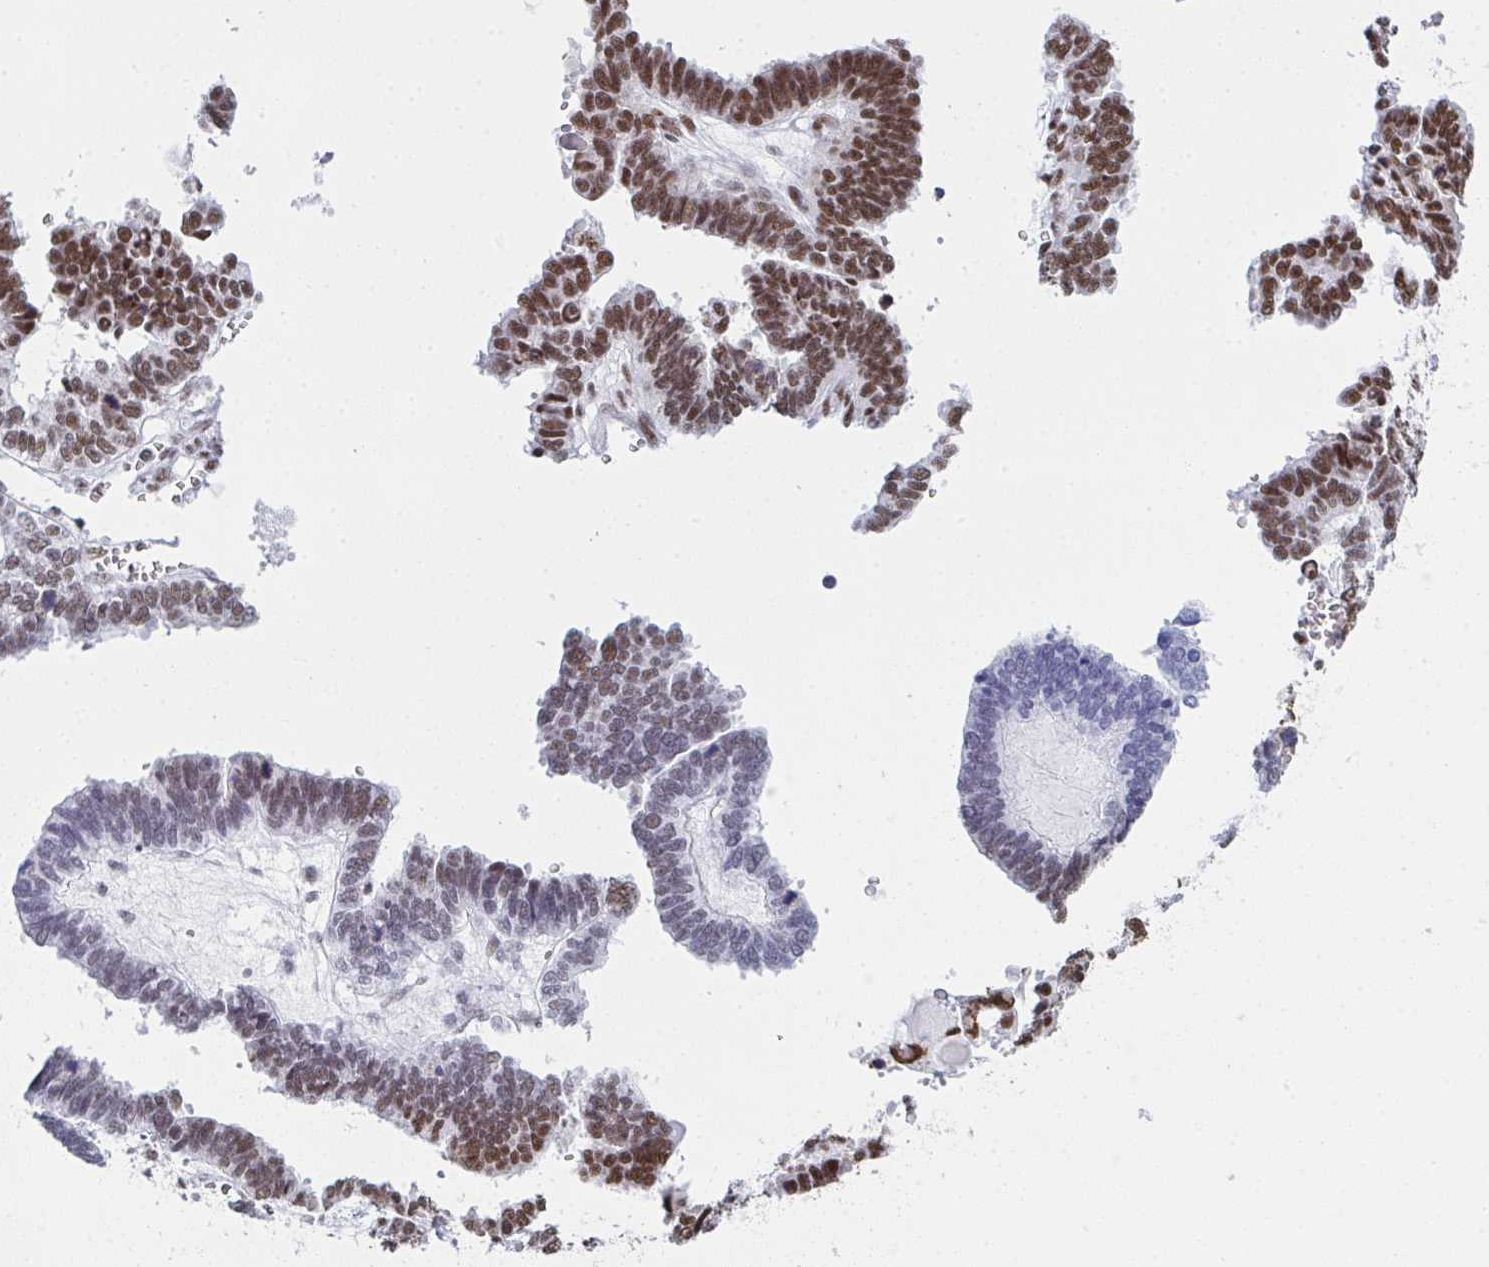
{"staining": {"intensity": "moderate", "quantity": ">75%", "location": "nuclear"}, "tissue": "ovarian cancer", "cell_type": "Tumor cells", "image_type": "cancer", "snomed": [{"axis": "morphology", "description": "Cystadenocarcinoma, serous, NOS"}, {"axis": "topography", "description": "Ovary"}], "caption": "Immunohistochemistry (DAB) staining of human ovarian serous cystadenocarcinoma shows moderate nuclear protein positivity in about >75% of tumor cells.", "gene": "SNRNP70", "patient": {"sex": "female", "age": 51}}